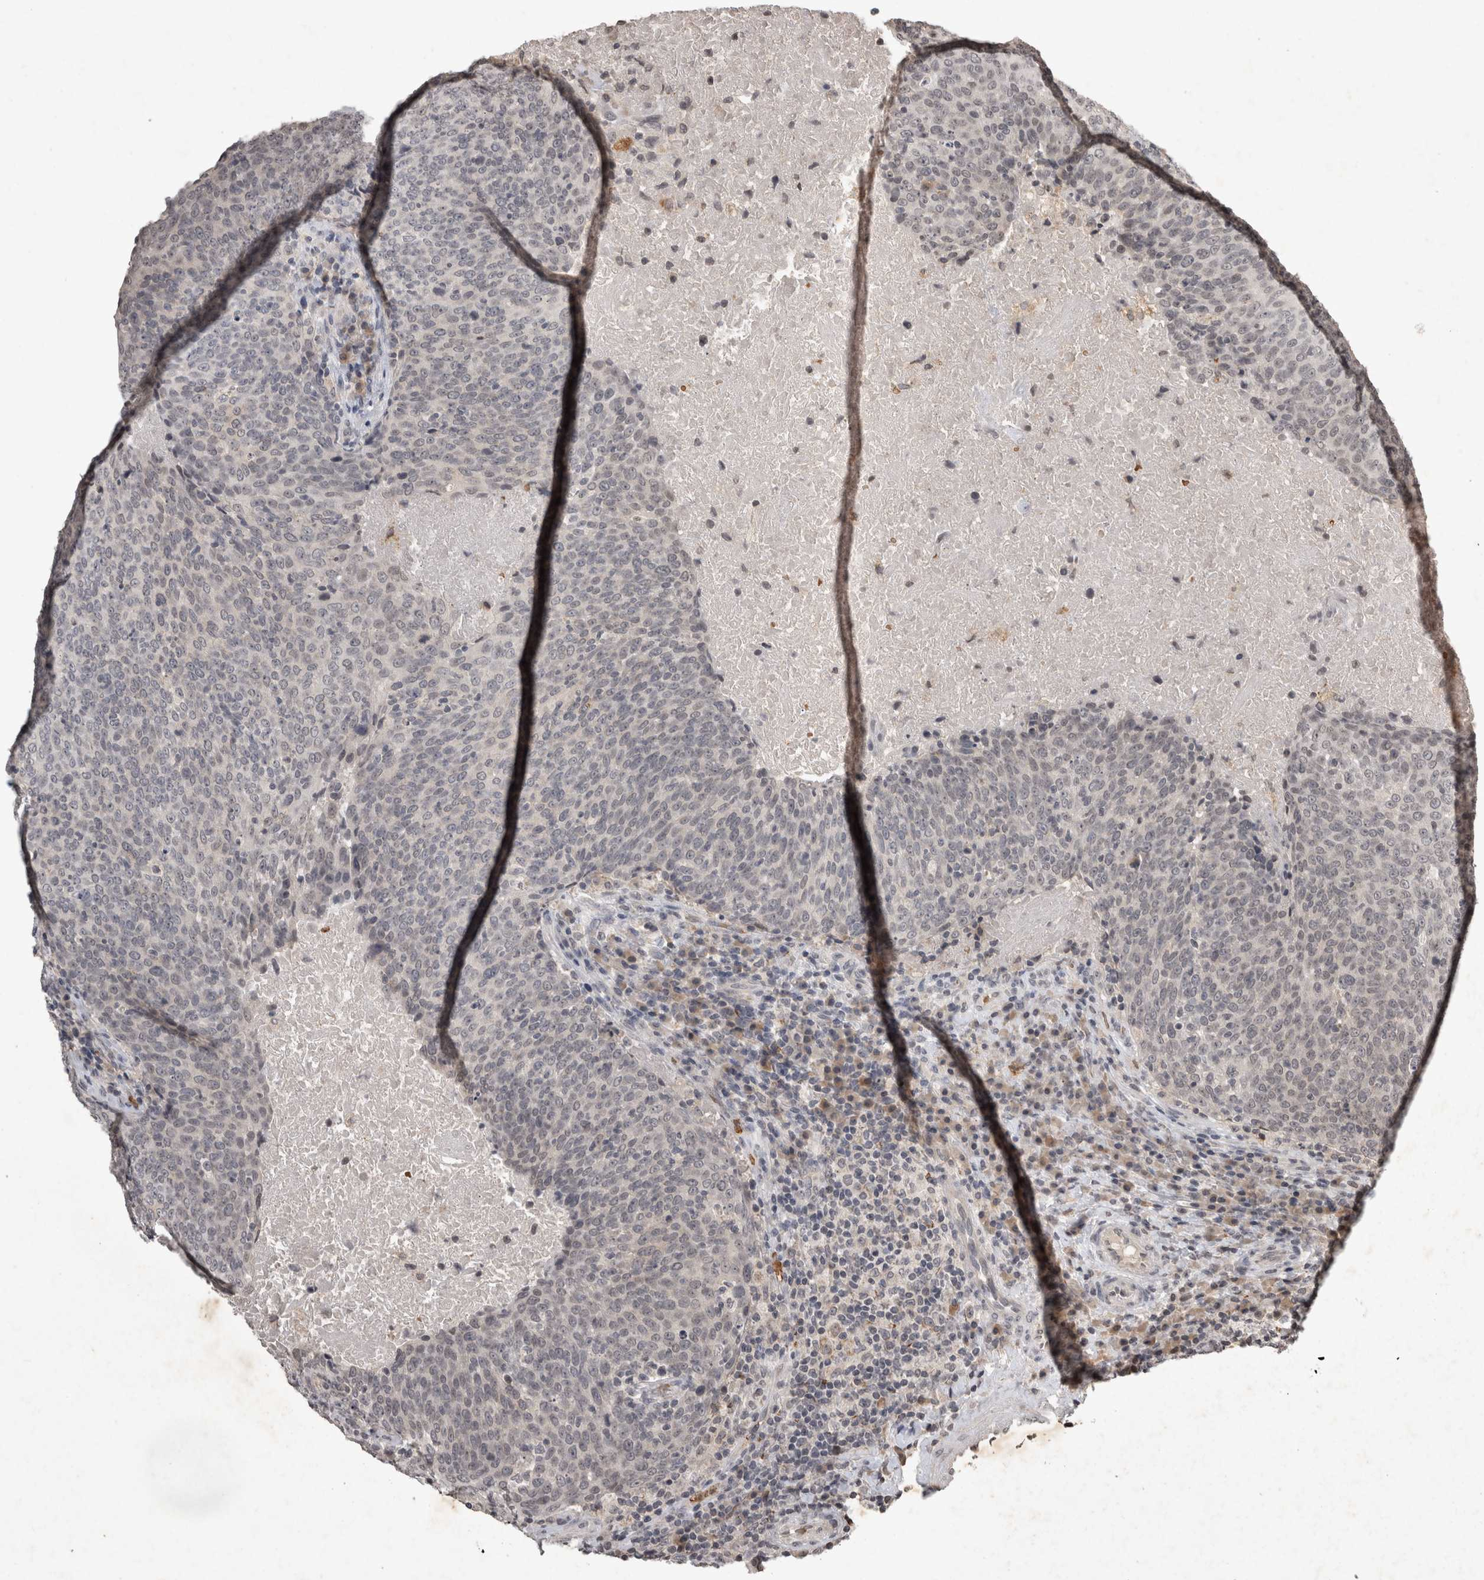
{"staining": {"intensity": "negative", "quantity": "none", "location": "none"}, "tissue": "head and neck cancer", "cell_type": "Tumor cells", "image_type": "cancer", "snomed": [{"axis": "morphology", "description": "Squamous cell carcinoma, NOS"}, {"axis": "morphology", "description": "Squamous cell carcinoma, metastatic, NOS"}, {"axis": "topography", "description": "Lymph node"}, {"axis": "topography", "description": "Head-Neck"}], "caption": "IHC histopathology image of neoplastic tissue: head and neck cancer stained with DAB demonstrates no significant protein positivity in tumor cells. The staining was performed using DAB (3,3'-diaminobenzidine) to visualize the protein expression in brown, while the nuclei were stained in blue with hematoxylin (Magnification: 20x).", "gene": "HRK", "patient": {"sex": "male", "age": 62}}